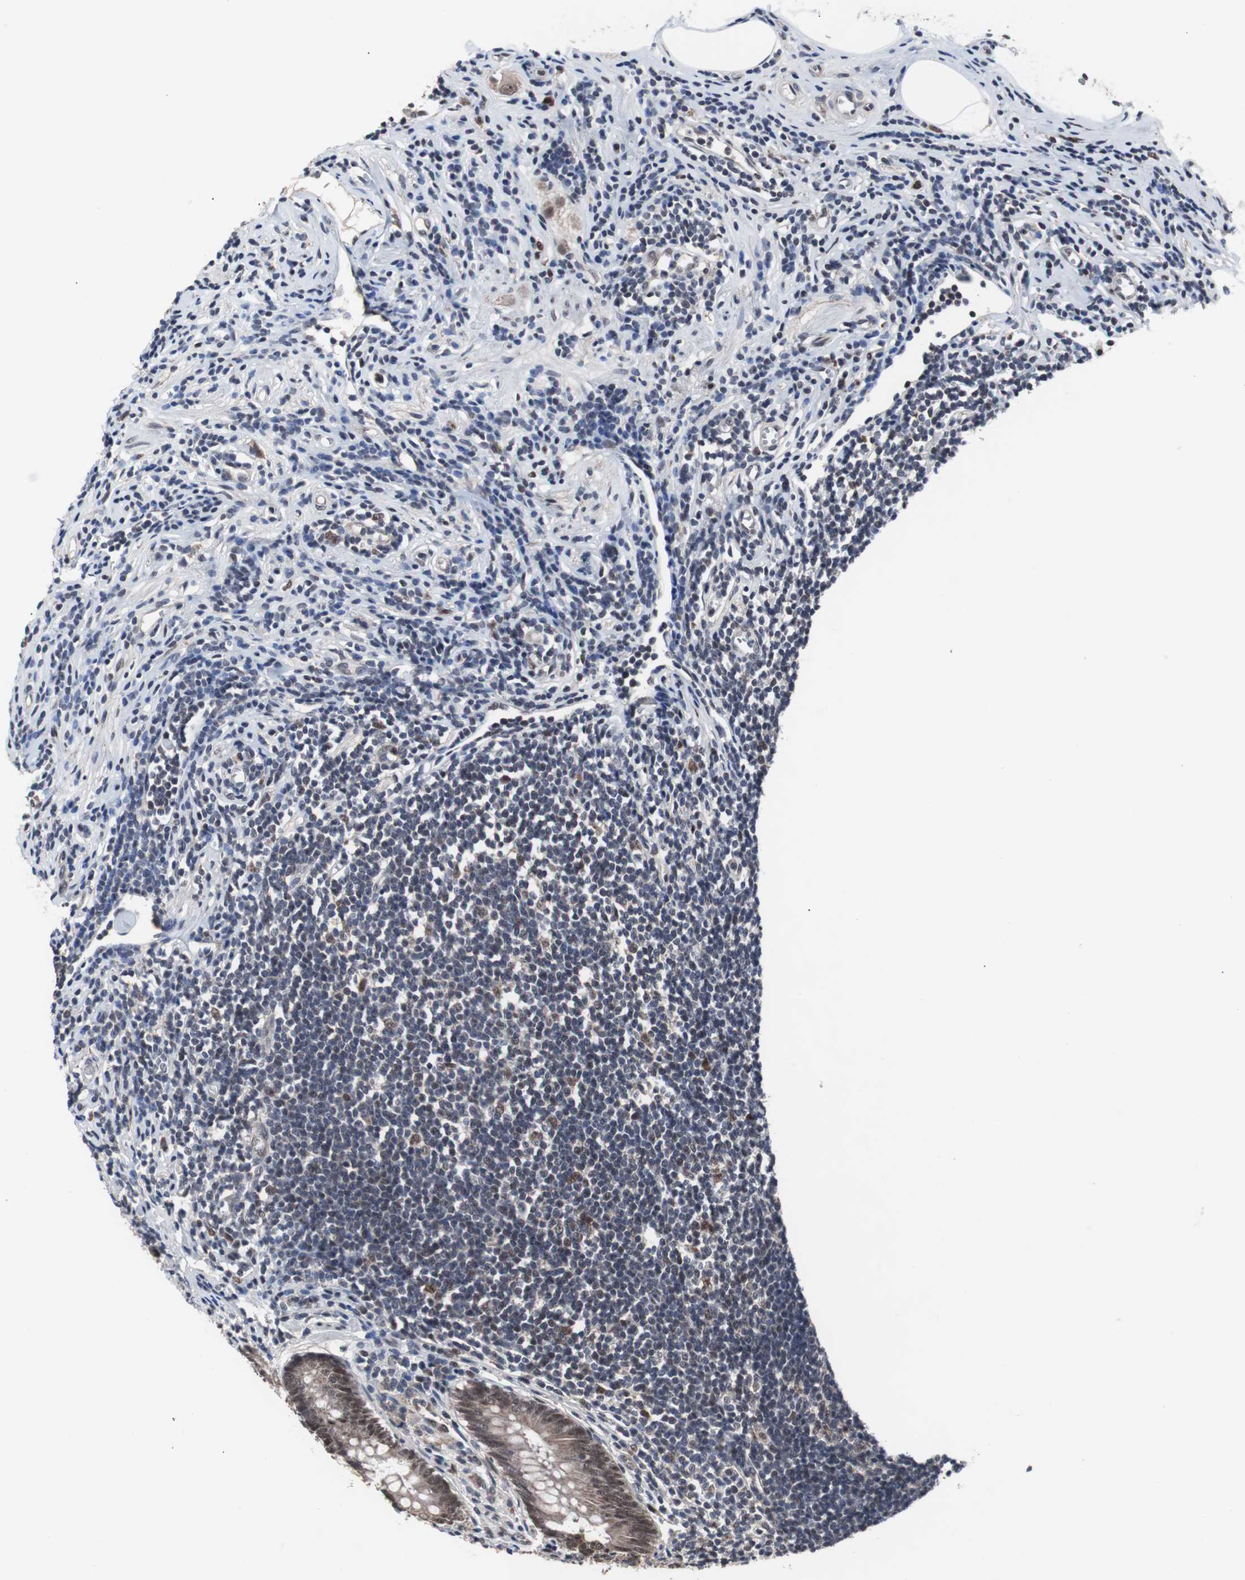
{"staining": {"intensity": "moderate", "quantity": ">75%", "location": "cytoplasmic/membranous,nuclear"}, "tissue": "appendix", "cell_type": "Glandular cells", "image_type": "normal", "snomed": [{"axis": "morphology", "description": "Normal tissue, NOS"}, {"axis": "topography", "description": "Appendix"}], "caption": "This is a histology image of IHC staining of unremarkable appendix, which shows moderate staining in the cytoplasmic/membranous,nuclear of glandular cells.", "gene": "GTF2F2", "patient": {"sex": "female", "age": 50}}